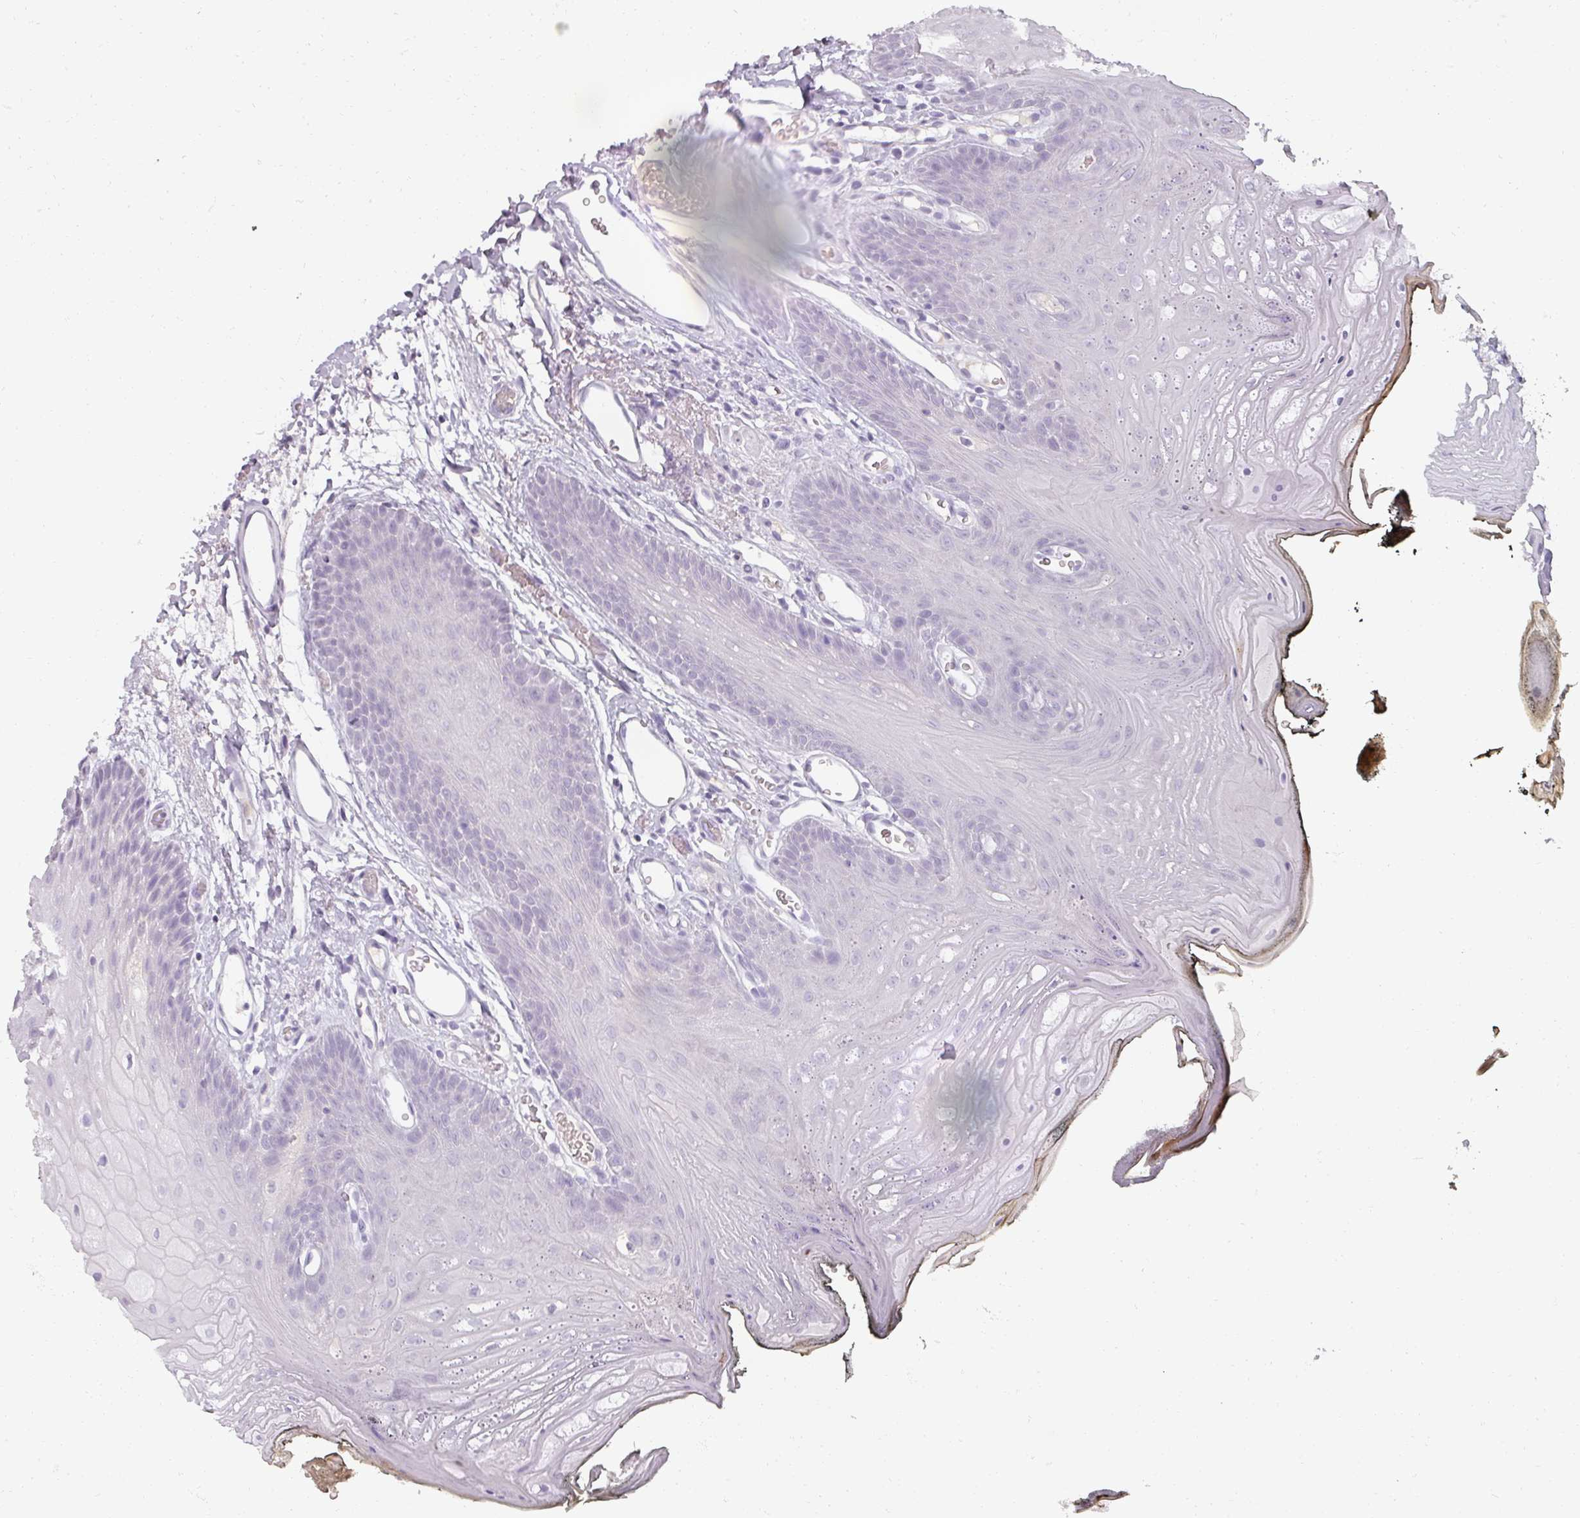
{"staining": {"intensity": "negative", "quantity": "none", "location": "none"}, "tissue": "oral mucosa", "cell_type": "Squamous epithelial cells", "image_type": "normal", "snomed": [{"axis": "morphology", "description": "Normal tissue, NOS"}, {"axis": "morphology", "description": "Squamous cell carcinoma, NOS"}, {"axis": "topography", "description": "Oral tissue"}, {"axis": "topography", "description": "Head-Neck"}], "caption": "The immunohistochemistry image has no significant expression in squamous epithelial cells of oral mucosa. (DAB immunohistochemistry, high magnification).", "gene": "REG3A", "patient": {"sex": "female", "age": 81}}